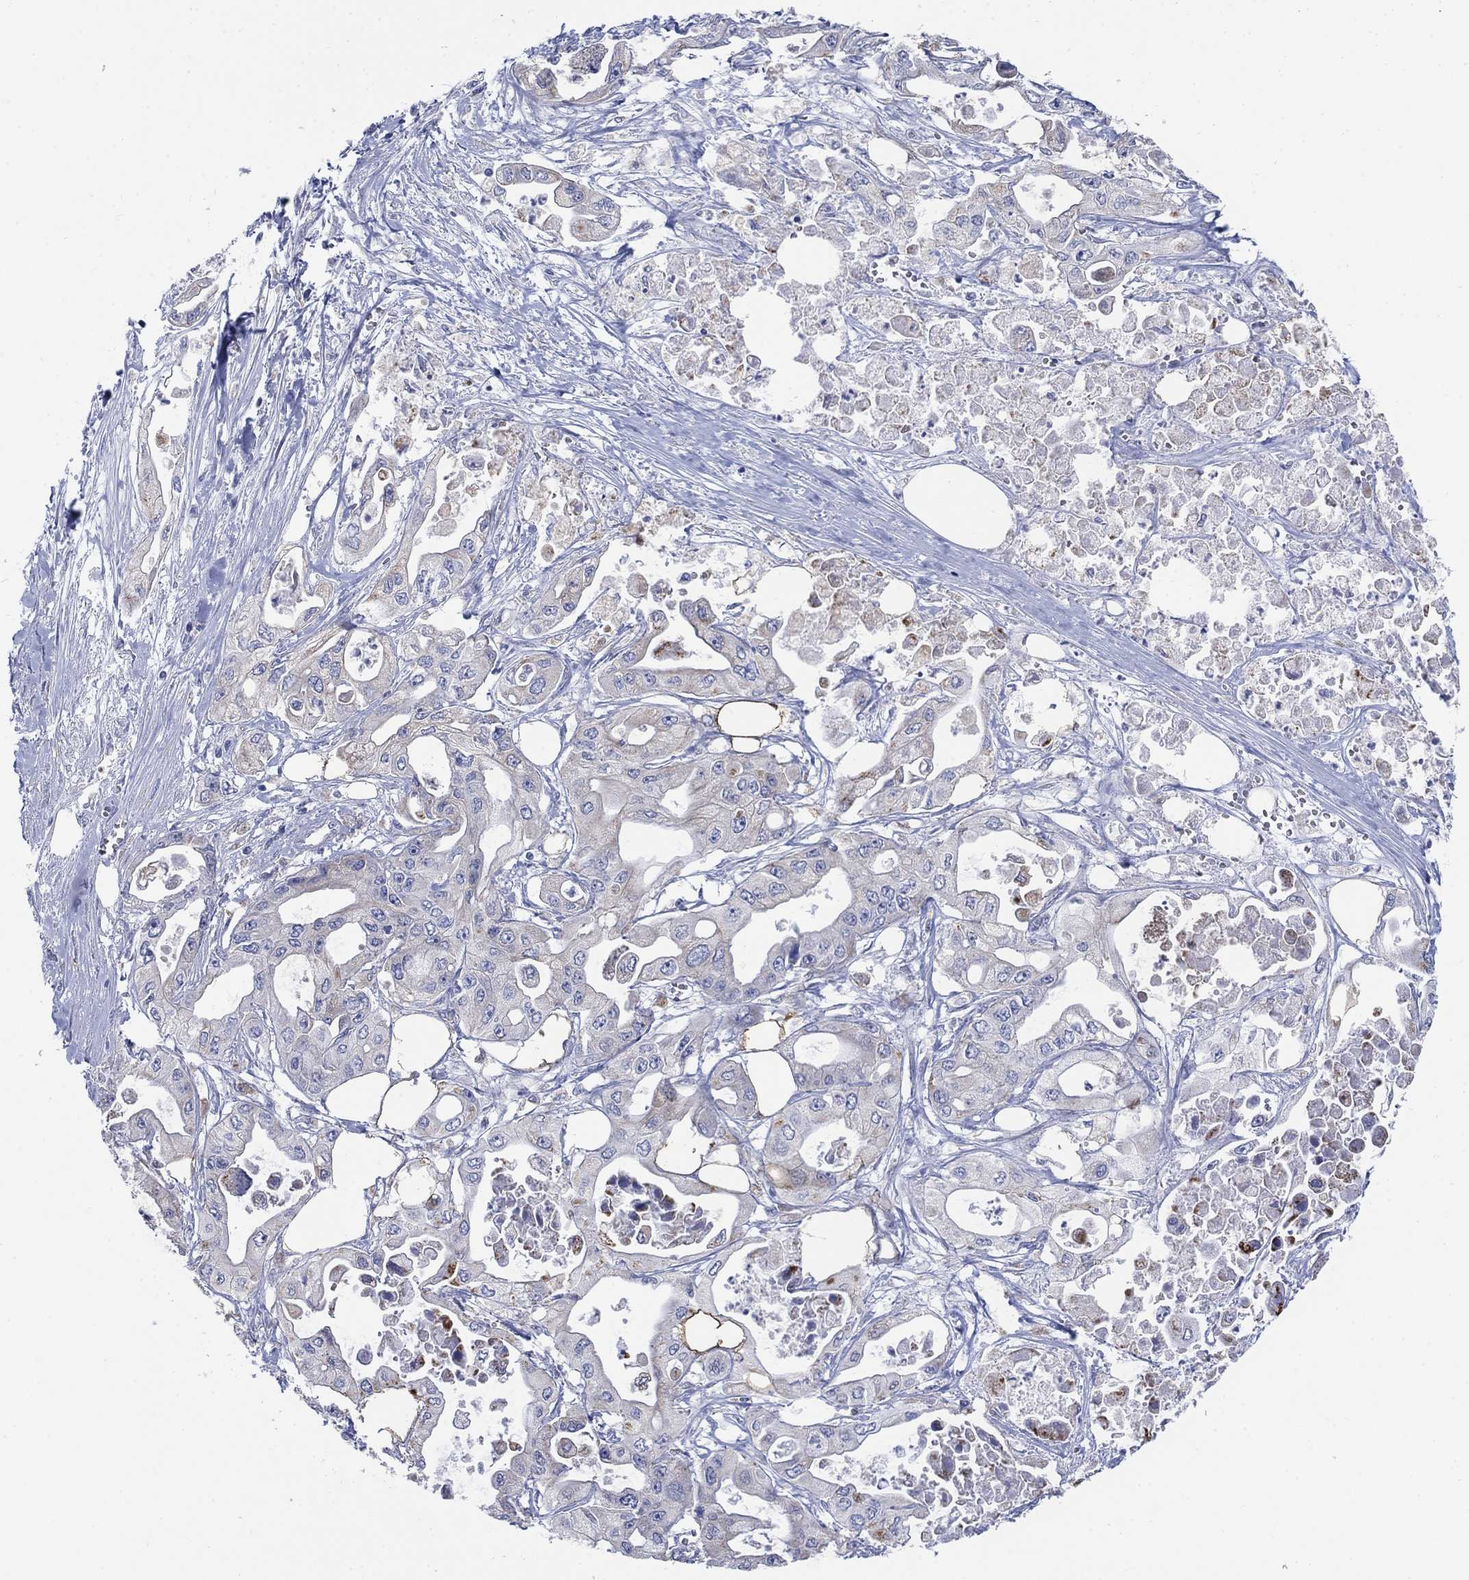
{"staining": {"intensity": "weak", "quantity": "<25%", "location": "cytoplasmic/membranous"}, "tissue": "pancreatic cancer", "cell_type": "Tumor cells", "image_type": "cancer", "snomed": [{"axis": "morphology", "description": "Adenocarcinoma, NOS"}, {"axis": "topography", "description": "Pancreas"}], "caption": "Micrograph shows no protein positivity in tumor cells of pancreatic cancer tissue.", "gene": "SCCPDH", "patient": {"sex": "male", "age": 70}}